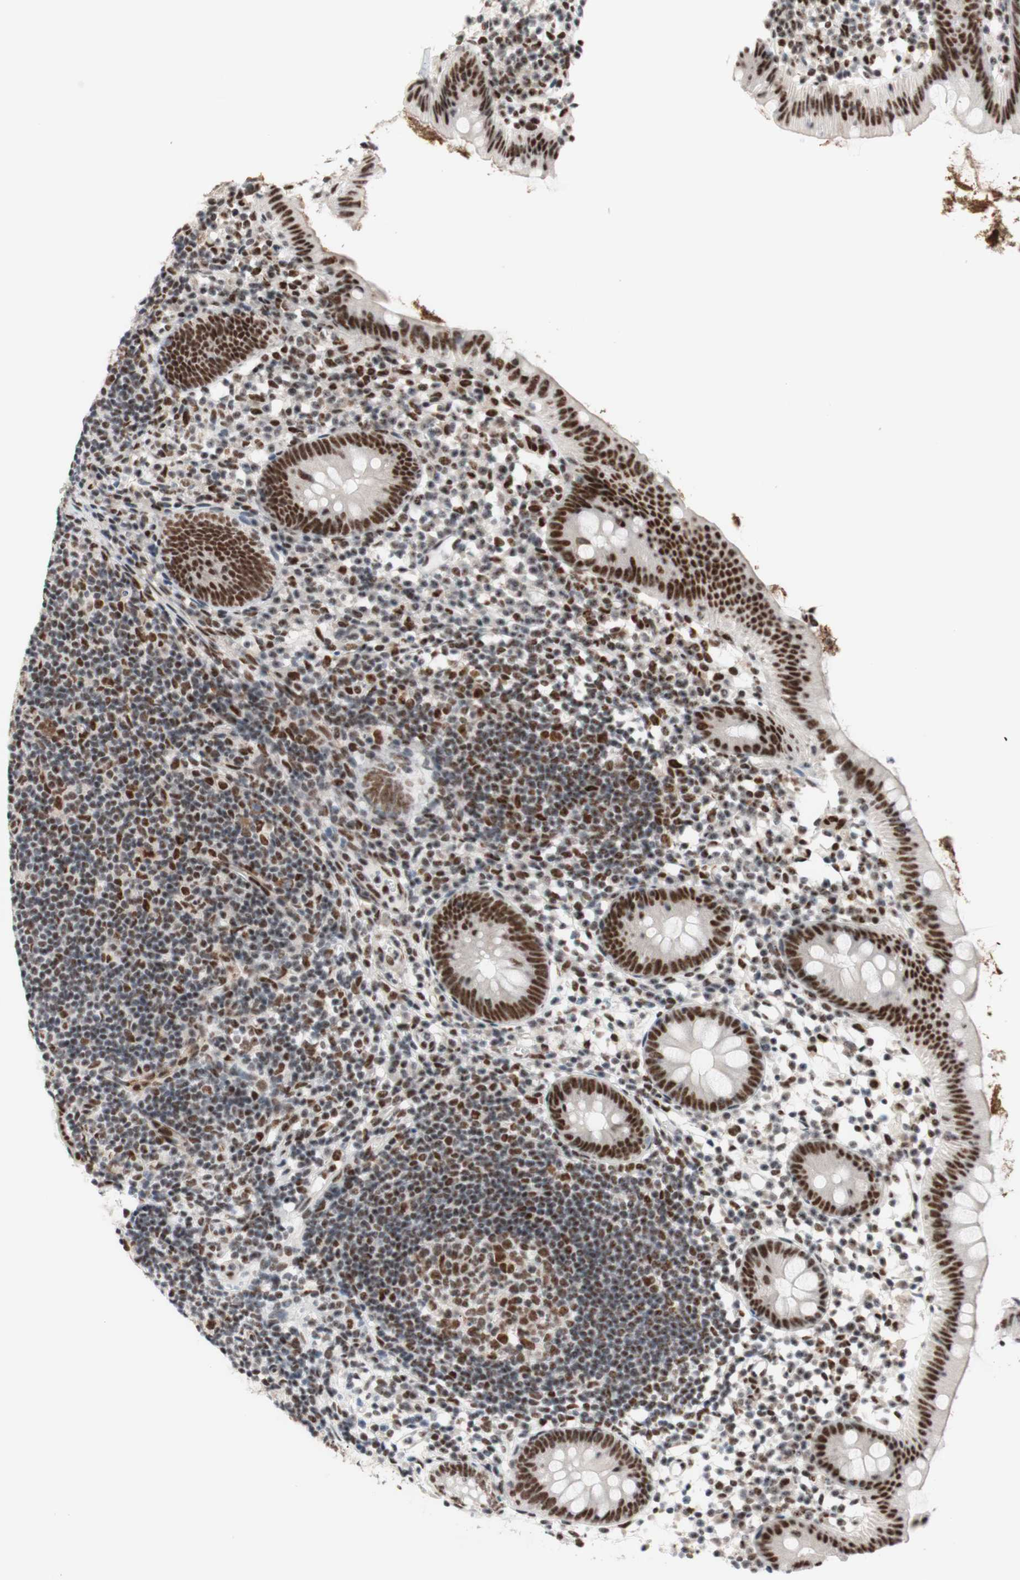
{"staining": {"intensity": "strong", "quantity": ">75%", "location": "nuclear"}, "tissue": "appendix", "cell_type": "Glandular cells", "image_type": "normal", "snomed": [{"axis": "morphology", "description": "Normal tissue, NOS"}, {"axis": "topography", "description": "Appendix"}], "caption": "Strong nuclear expression for a protein is present in about >75% of glandular cells of benign appendix using immunohistochemistry.", "gene": "PRPF19", "patient": {"sex": "female", "age": 20}}